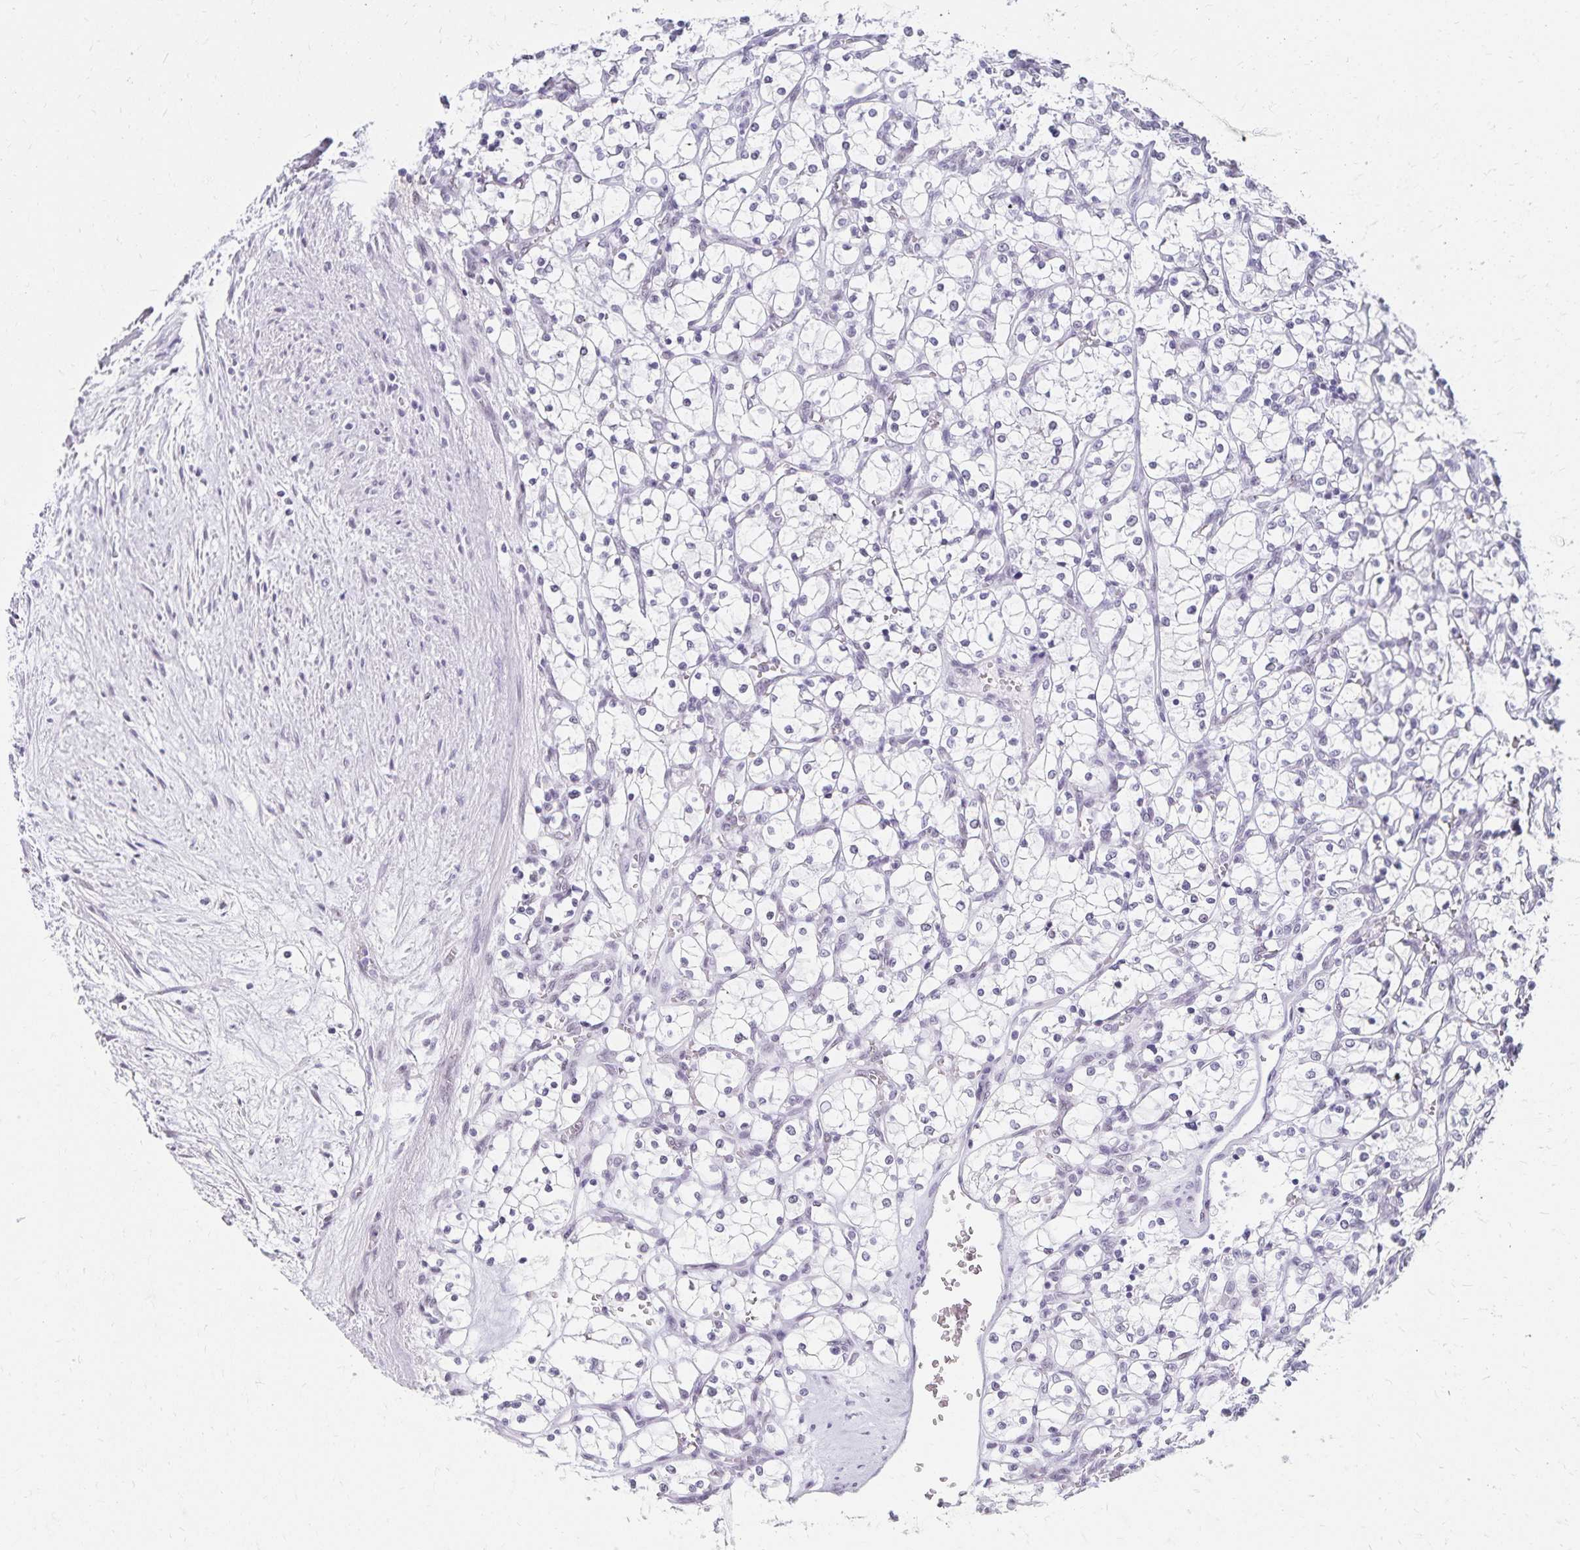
{"staining": {"intensity": "negative", "quantity": "none", "location": "none"}, "tissue": "renal cancer", "cell_type": "Tumor cells", "image_type": "cancer", "snomed": [{"axis": "morphology", "description": "Adenocarcinoma, NOS"}, {"axis": "topography", "description": "Kidney"}], "caption": "This is a photomicrograph of IHC staining of renal cancer (adenocarcinoma), which shows no staining in tumor cells.", "gene": "C20orf85", "patient": {"sex": "female", "age": 69}}